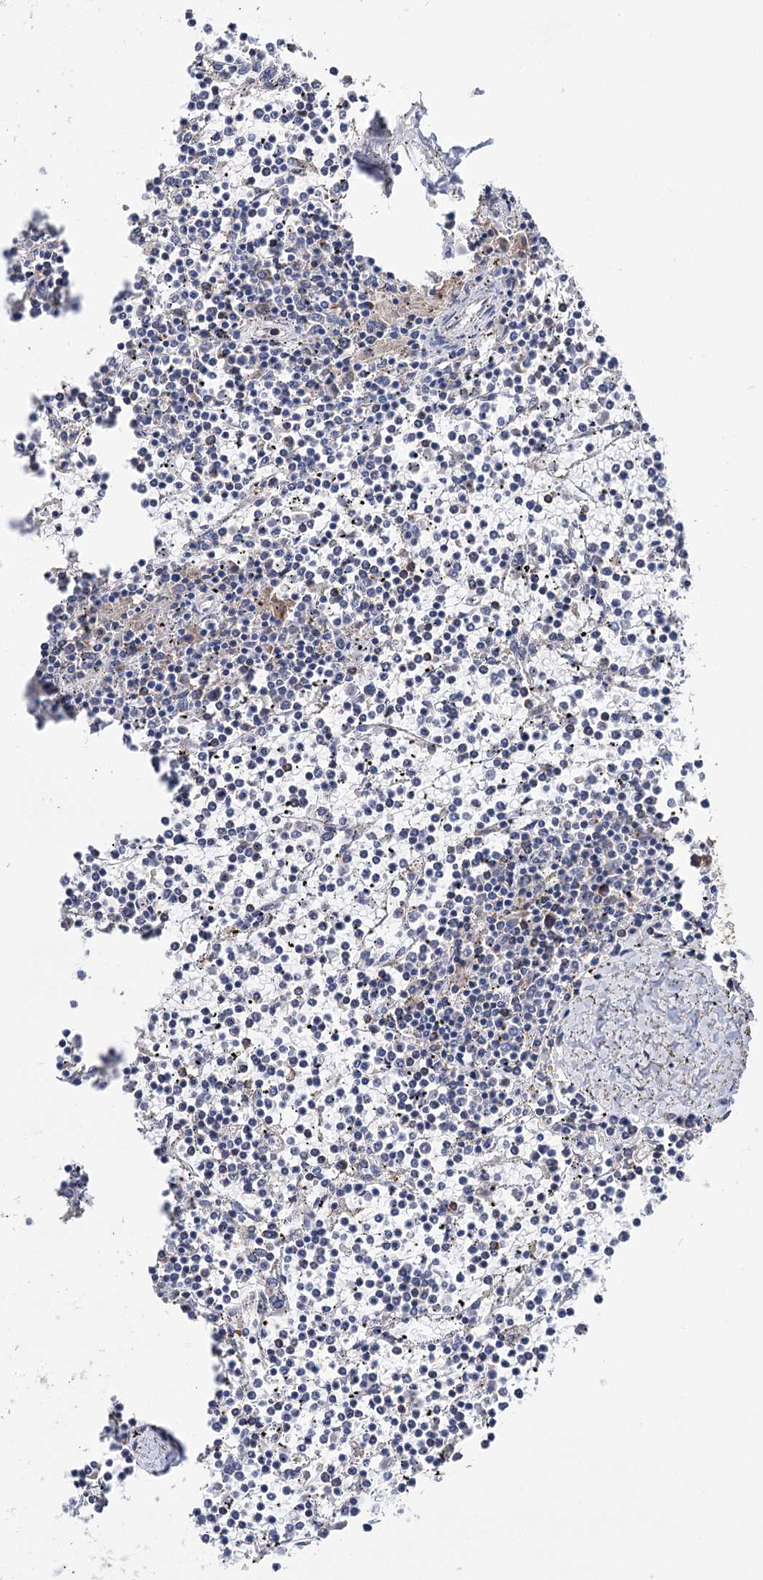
{"staining": {"intensity": "negative", "quantity": "none", "location": "none"}, "tissue": "lymphoma", "cell_type": "Tumor cells", "image_type": "cancer", "snomed": [{"axis": "morphology", "description": "Malignant lymphoma, non-Hodgkin's type, Low grade"}, {"axis": "topography", "description": "Spleen"}], "caption": "The photomicrograph reveals no staining of tumor cells in low-grade malignant lymphoma, non-Hodgkin's type.", "gene": "BBS4", "patient": {"sex": "female", "age": 19}}